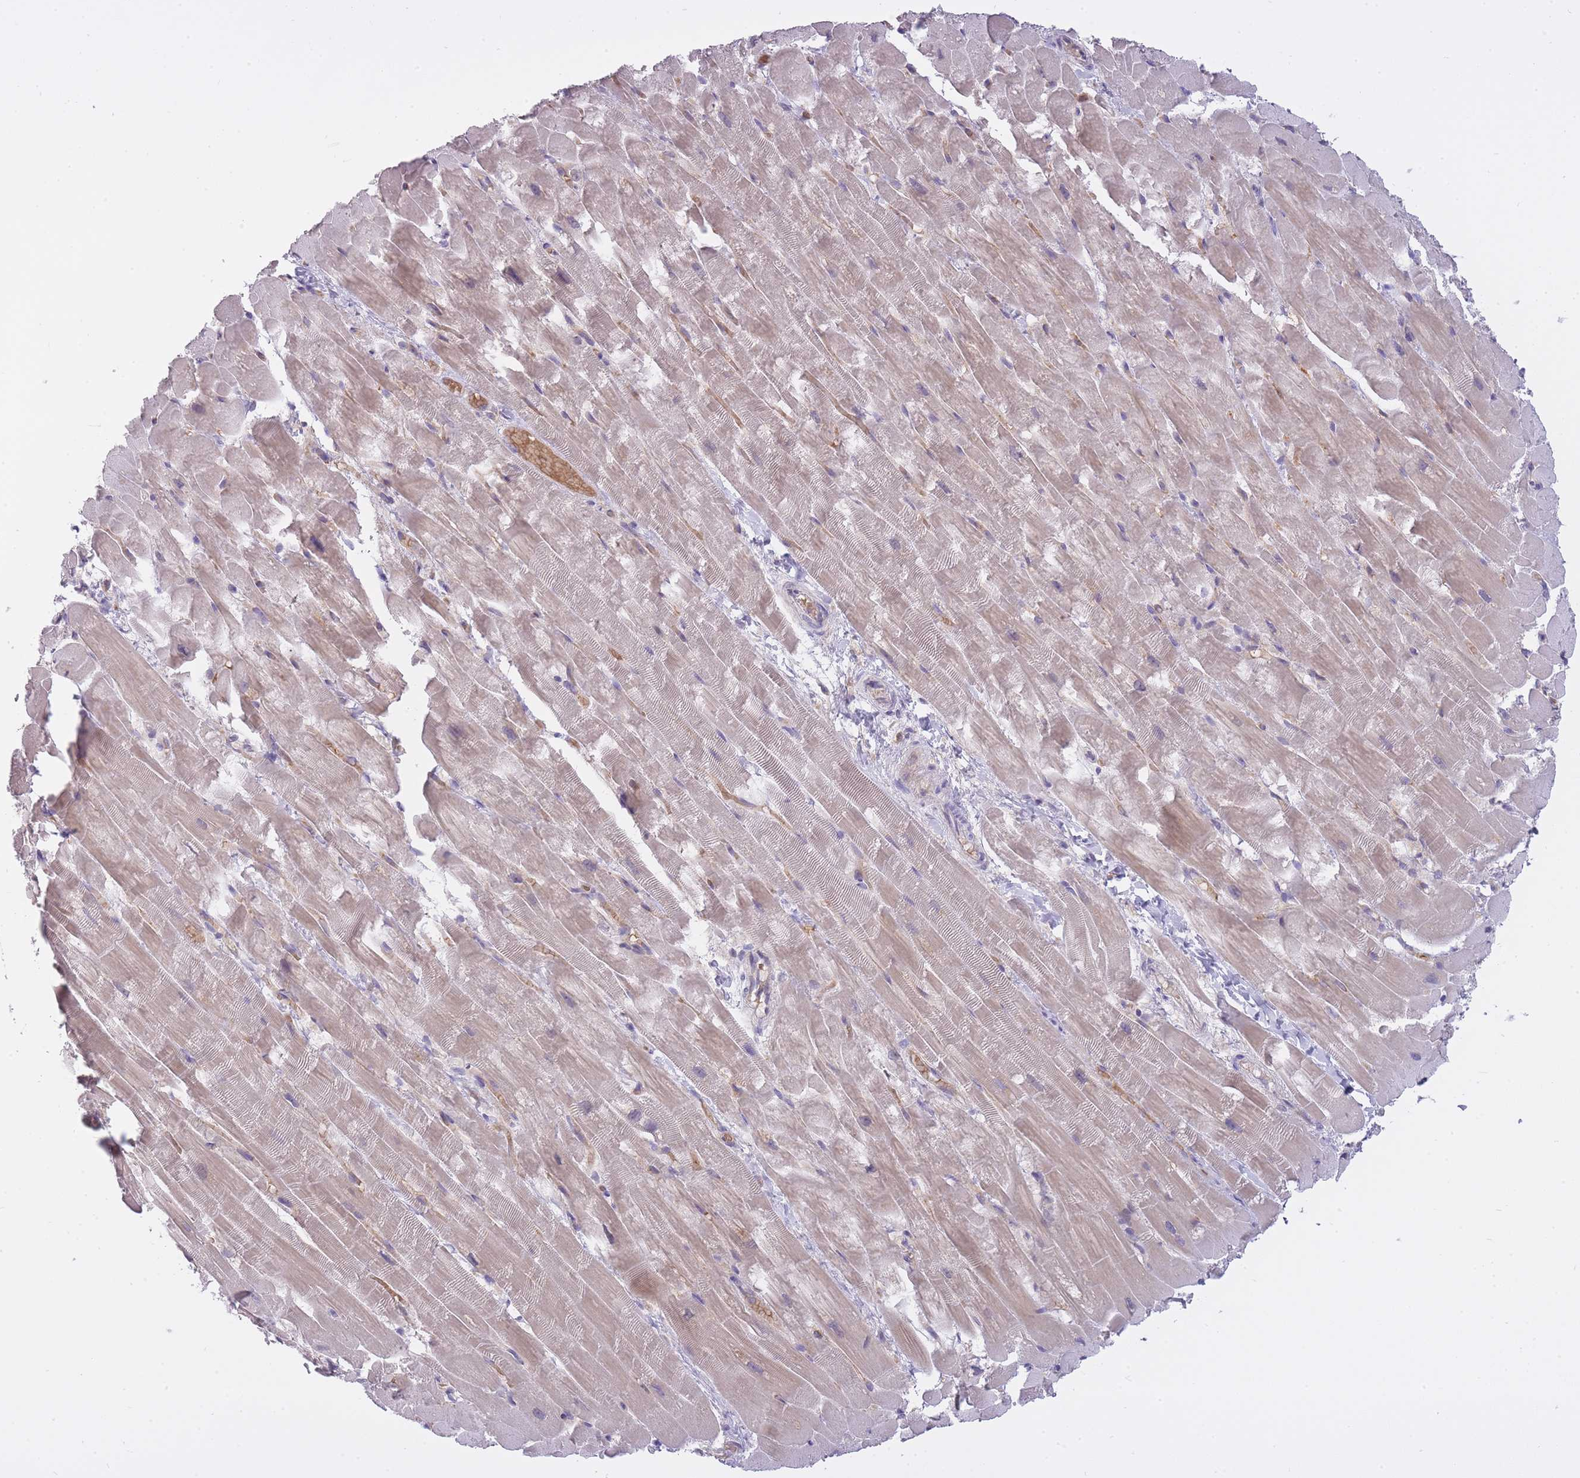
{"staining": {"intensity": "weak", "quantity": "<25%", "location": "cytoplasmic/membranous"}, "tissue": "heart muscle", "cell_type": "Cardiomyocytes", "image_type": "normal", "snomed": [{"axis": "morphology", "description": "Normal tissue, NOS"}, {"axis": "topography", "description": "Heart"}], "caption": "Immunohistochemical staining of normal heart muscle demonstrates no significant expression in cardiomyocytes.", "gene": "CXorf38", "patient": {"sex": "male", "age": 37}}